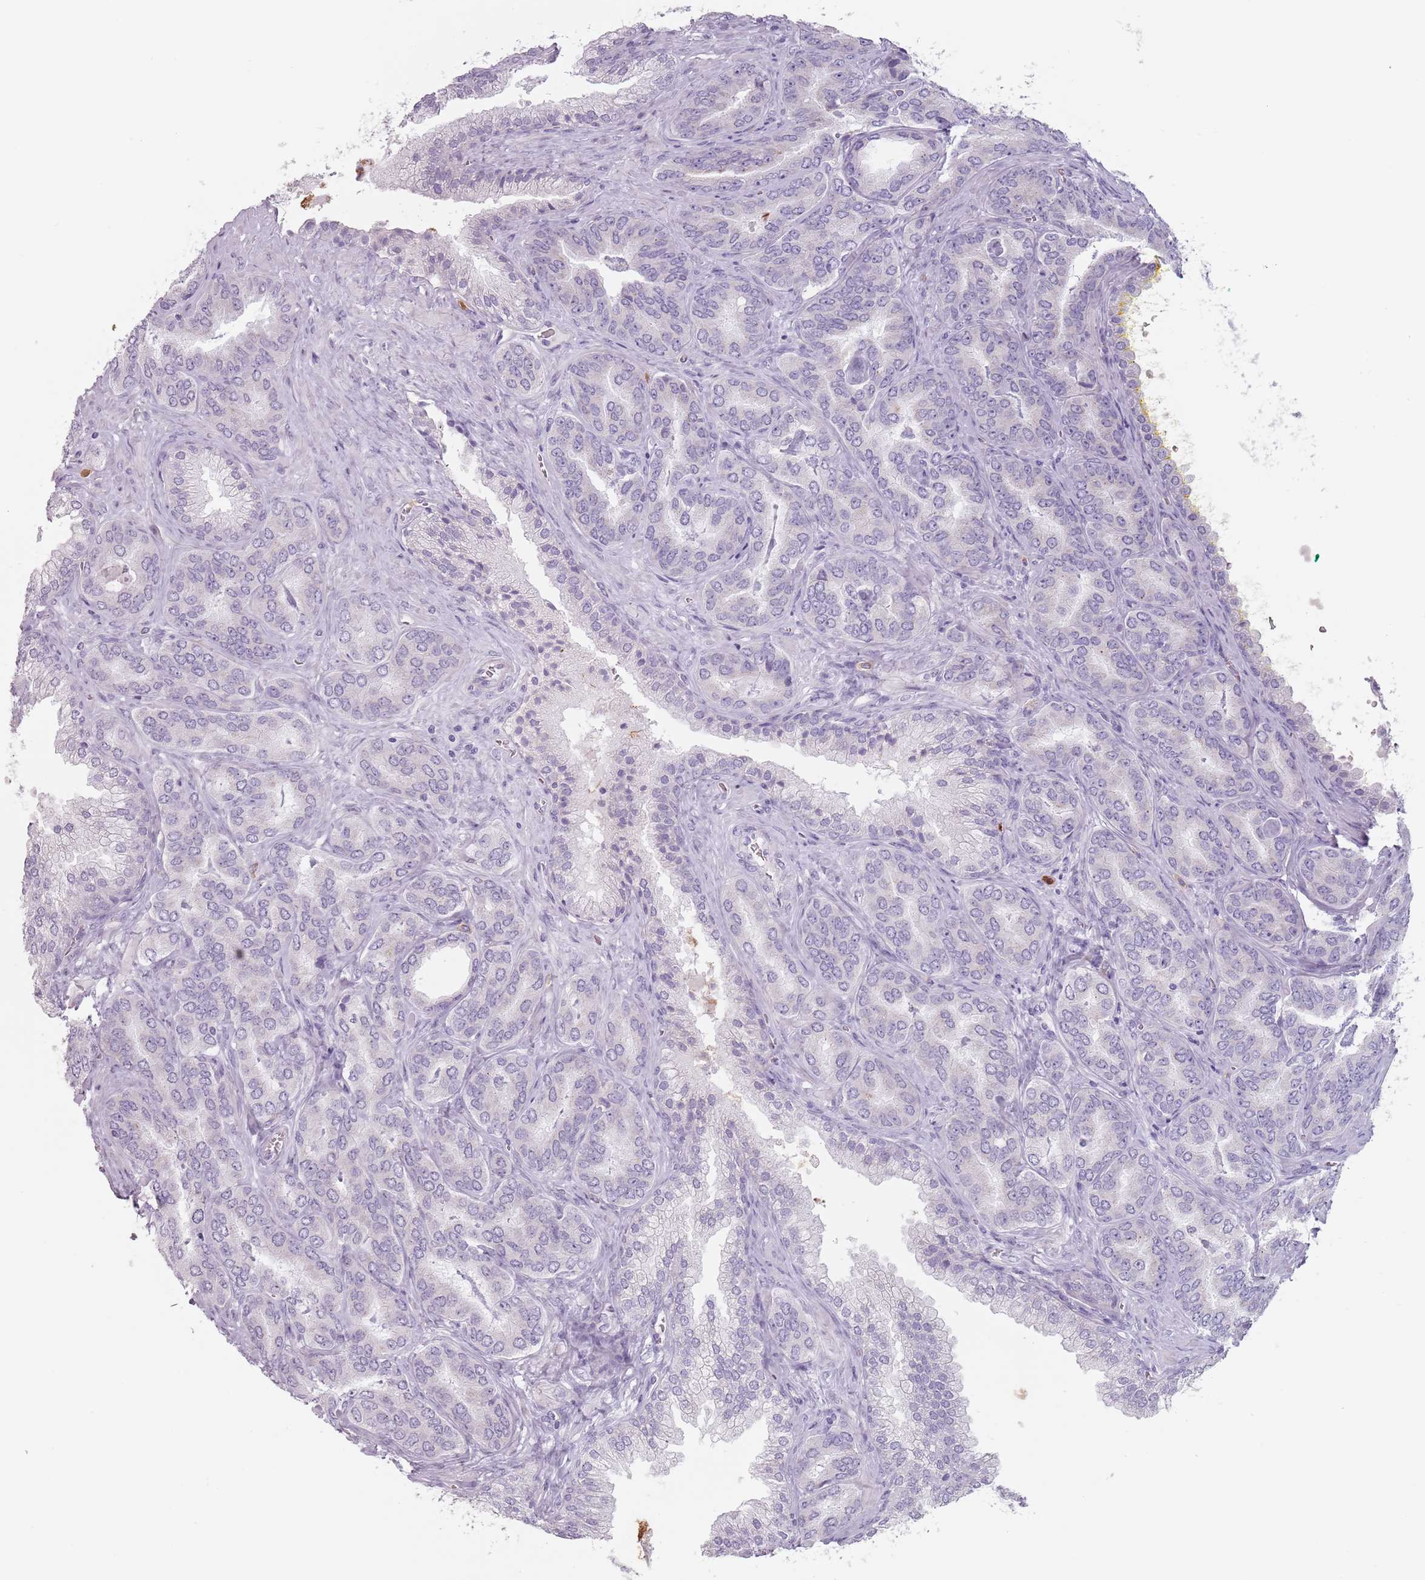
{"staining": {"intensity": "negative", "quantity": "none", "location": "none"}, "tissue": "prostate cancer", "cell_type": "Tumor cells", "image_type": "cancer", "snomed": [{"axis": "morphology", "description": "Adenocarcinoma, High grade"}, {"axis": "topography", "description": "Prostate"}], "caption": "An immunohistochemistry photomicrograph of prostate cancer (high-grade adenocarcinoma) is shown. There is no staining in tumor cells of prostate cancer (high-grade adenocarcinoma).", "gene": "ZNF584", "patient": {"sex": "male", "age": 72}}